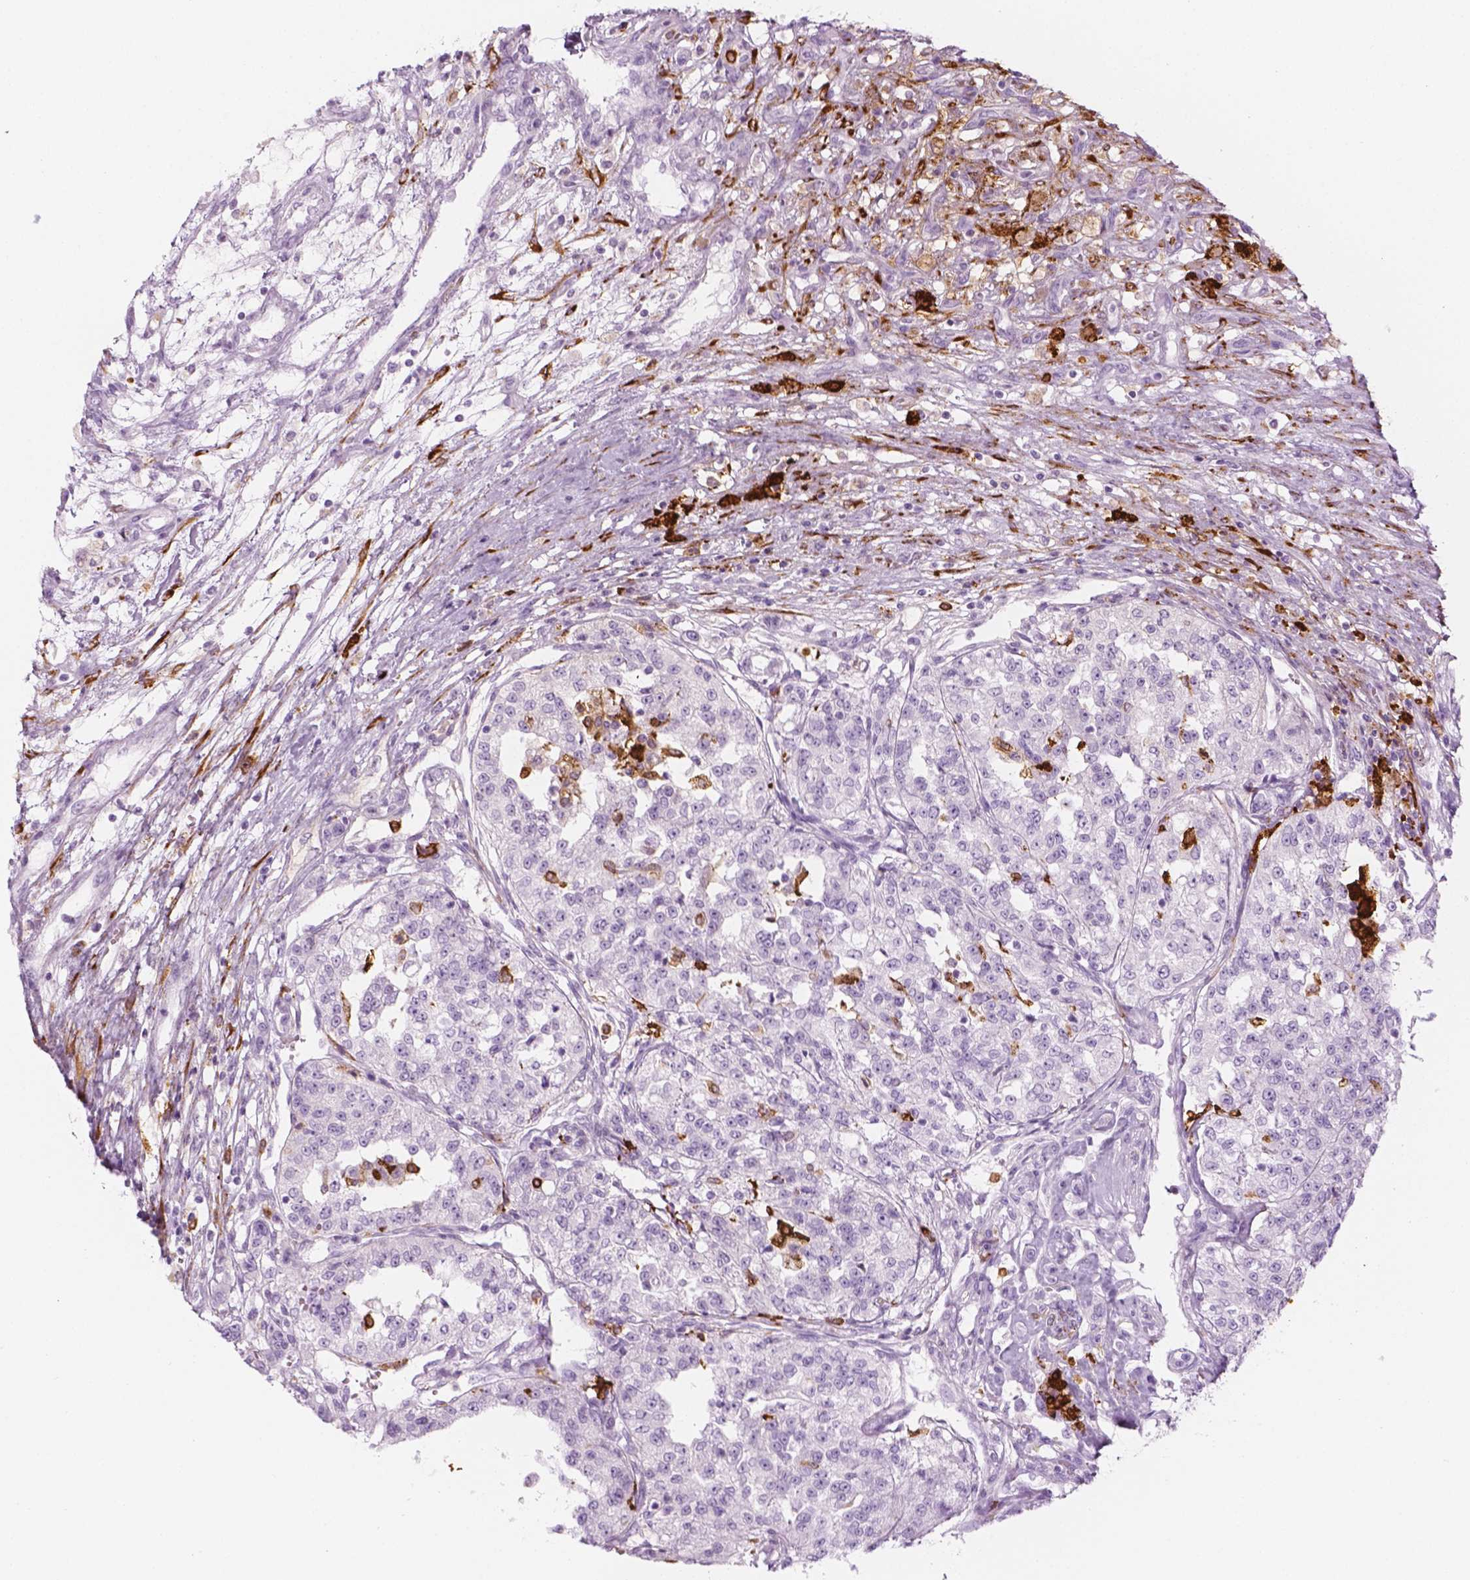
{"staining": {"intensity": "negative", "quantity": "none", "location": "none"}, "tissue": "renal cancer", "cell_type": "Tumor cells", "image_type": "cancer", "snomed": [{"axis": "morphology", "description": "Adenocarcinoma, NOS"}, {"axis": "topography", "description": "Kidney"}], "caption": "Tumor cells show no significant expression in renal cancer (adenocarcinoma).", "gene": "CES1", "patient": {"sex": "female", "age": 63}}